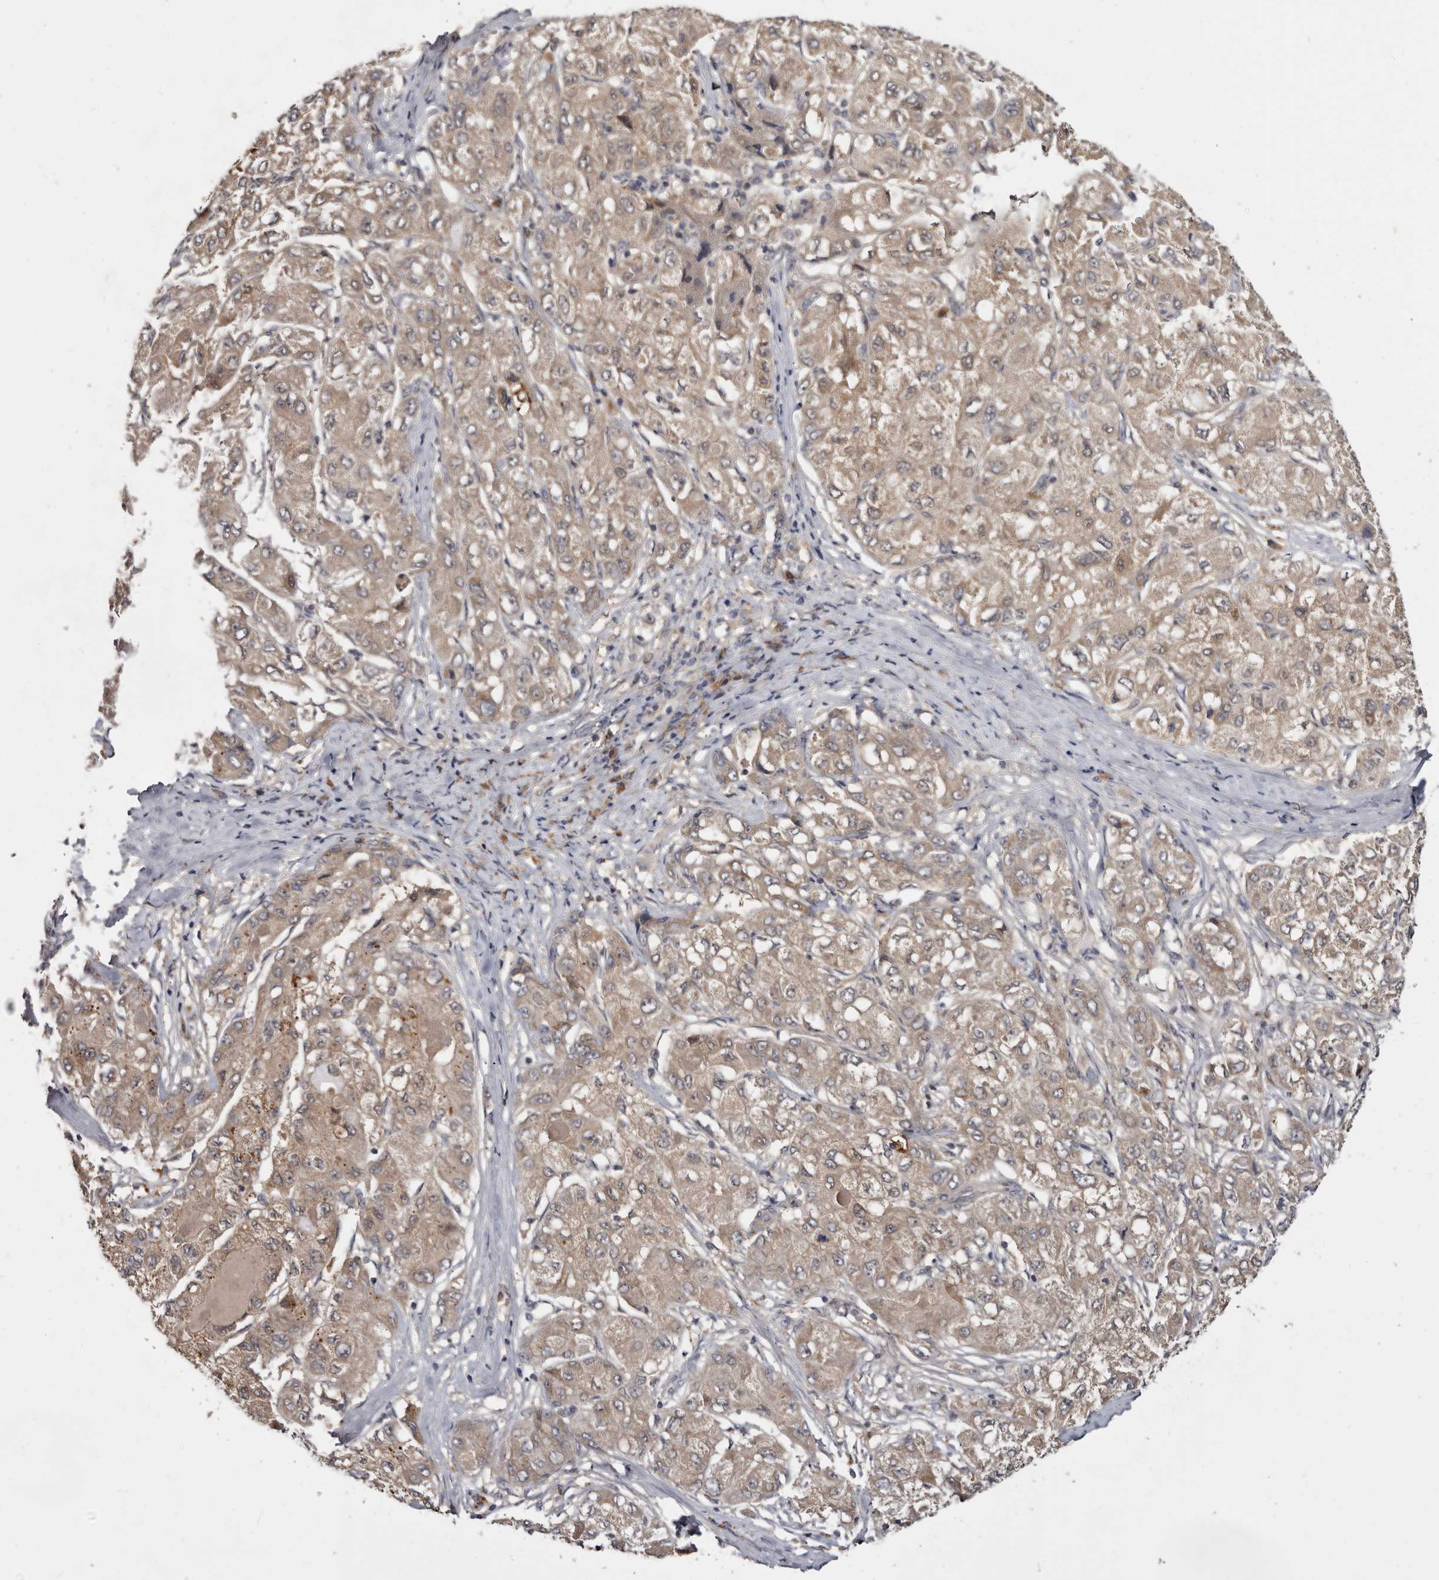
{"staining": {"intensity": "weak", "quantity": ">75%", "location": "cytoplasmic/membranous"}, "tissue": "liver cancer", "cell_type": "Tumor cells", "image_type": "cancer", "snomed": [{"axis": "morphology", "description": "Carcinoma, Hepatocellular, NOS"}, {"axis": "topography", "description": "Liver"}], "caption": "The image exhibits staining of liver cancer, revealing weak cytoplasmic/membranous protein positivity (brown color) within tumor cells.", "gene": "INAVA", "patient": {"sex": "male", "age": 80}}